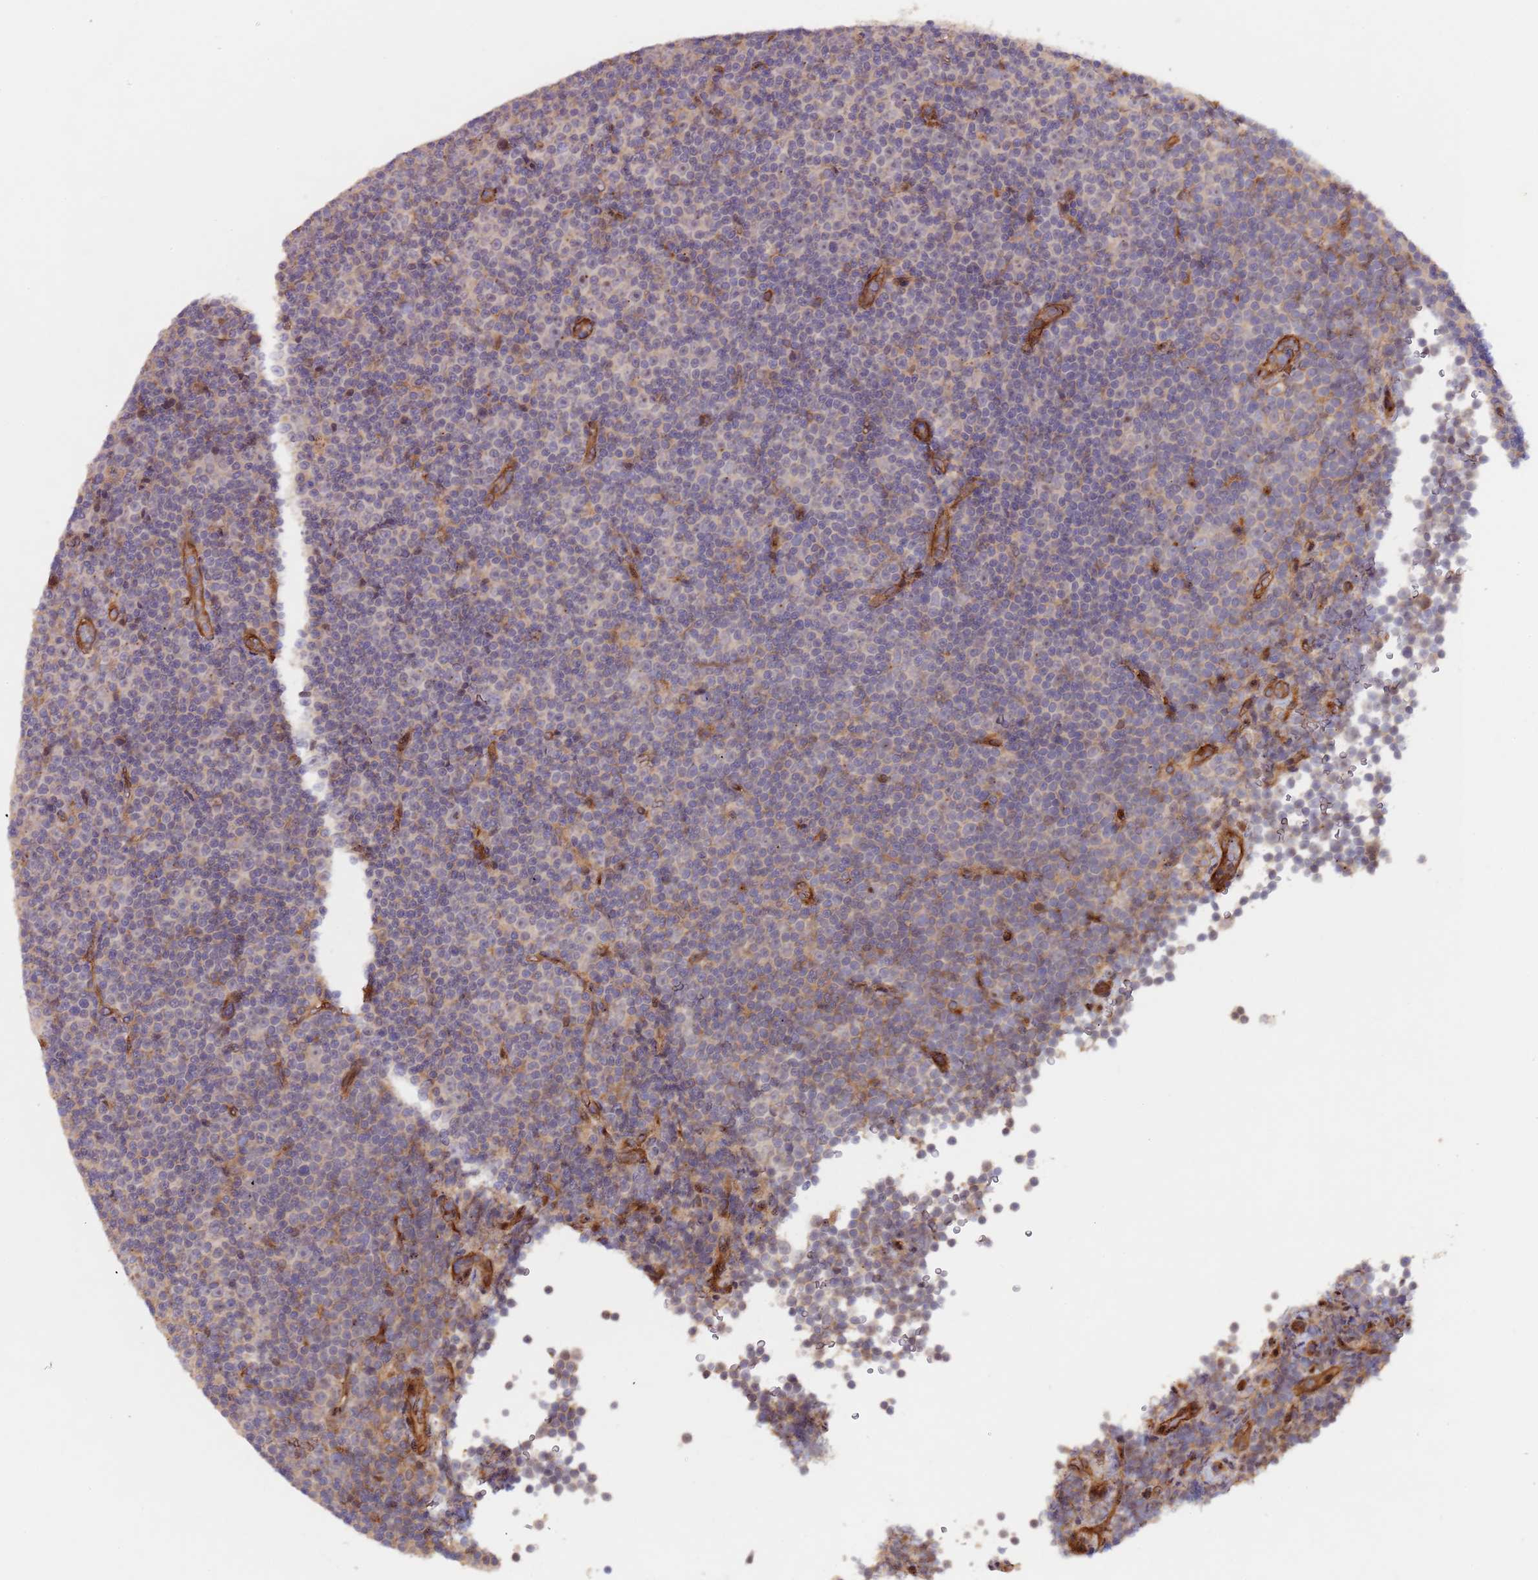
{"staining": {"intensity": "negative", "quantity": "none", "location": "none"}, "tissue": "lymphoma", "cell_type": "Tumor cells", "image_type": "cancer", "snomed": [{"axis": "morphology", "description": "Malignant lymphoma, non-Hodgkin's type, Low grade"}, {"axis": "topography", "description": "Lymph node"}], "caption": "Tumor cells show no significant protein expression in lymphoma.", "gene": "KANSL1L", "patient": {"sex": "female", "age": 67}}